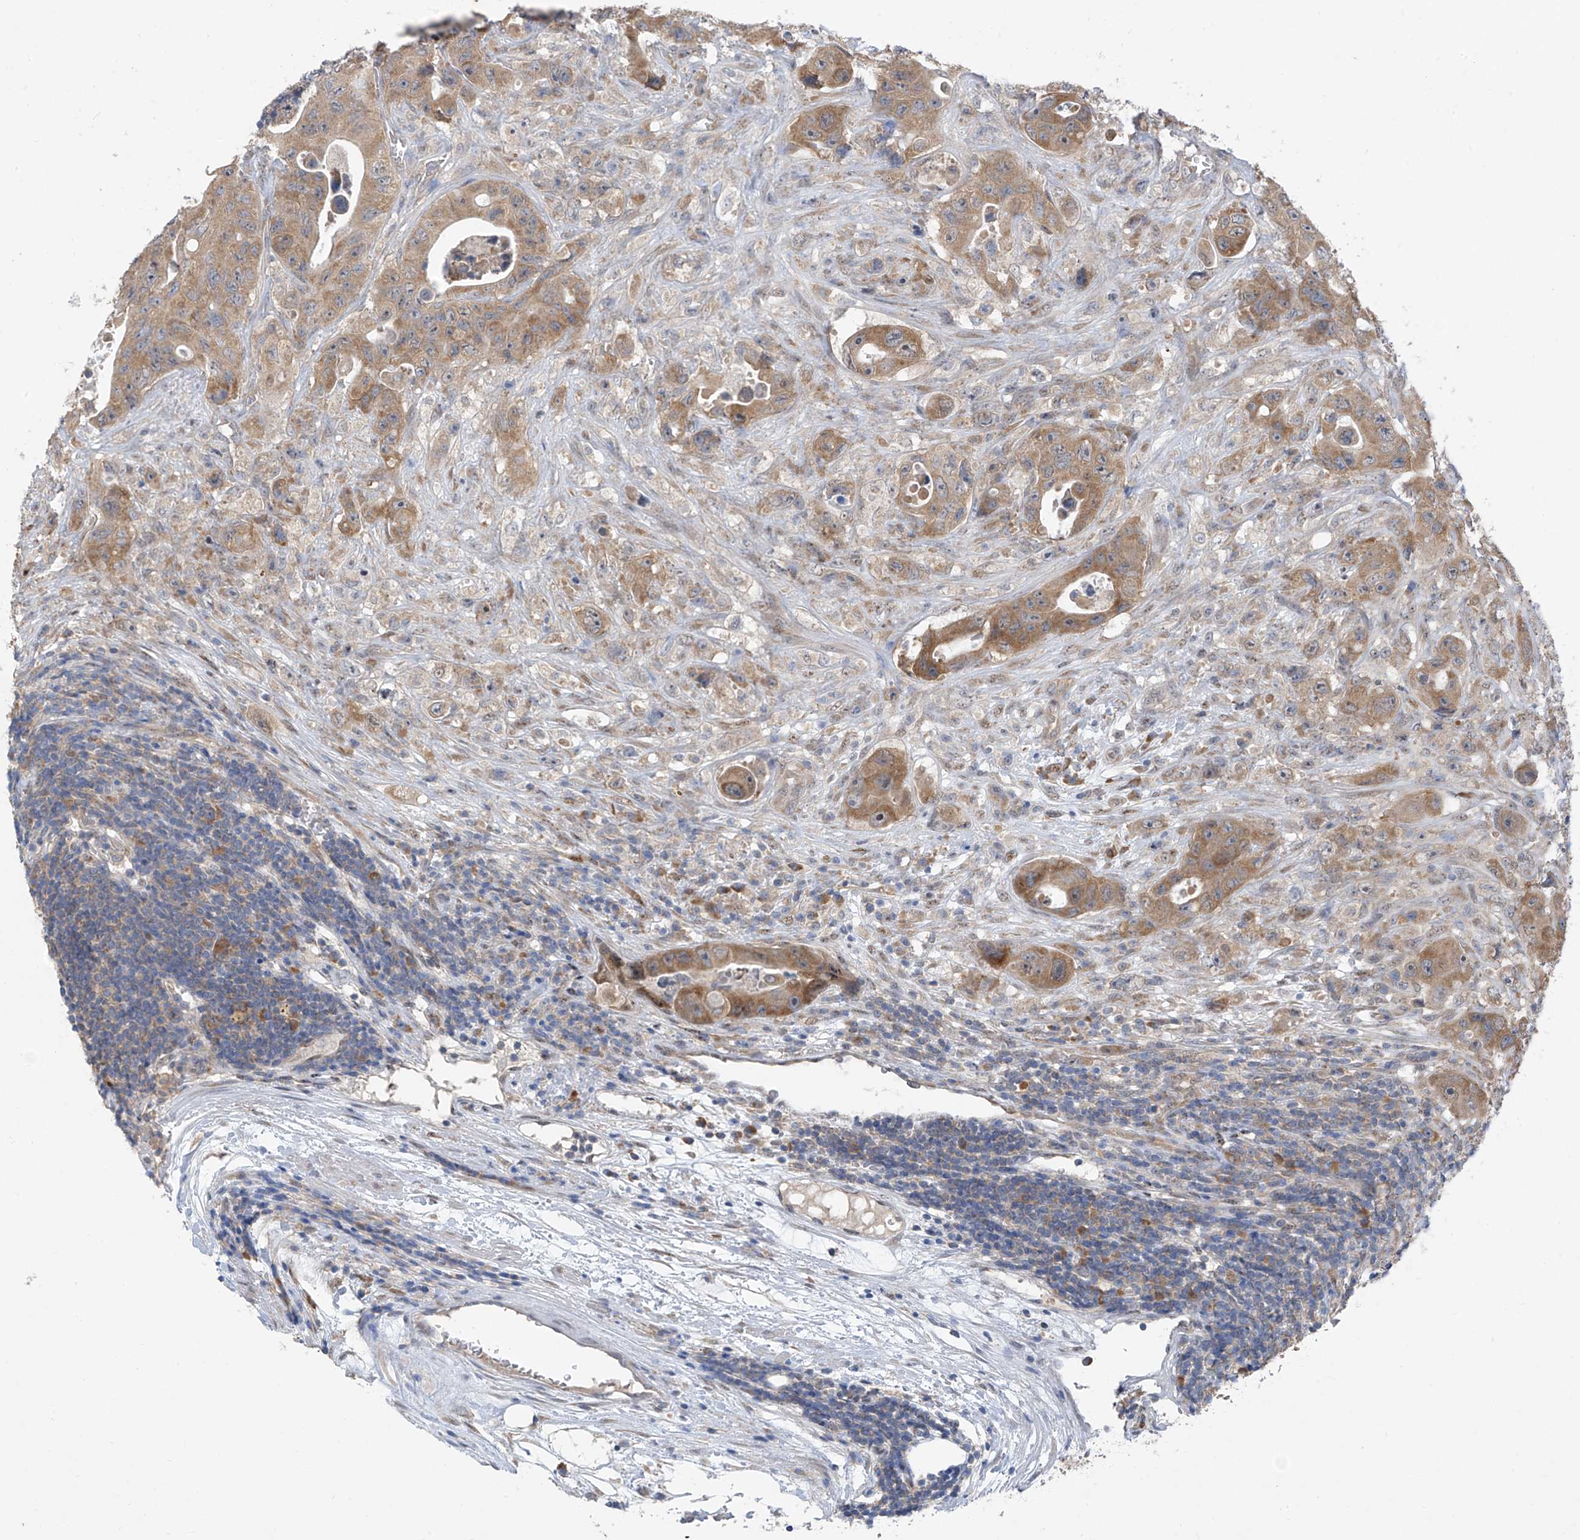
{"staining": {"intensity": "moderate", "quantity": ">75%", "location": "cytoplasmic/membranous"}, "tissue": "colorectal cancer", "cell_type": "Tumor cells", "image_type": "cancer", "snomed": [{"axis": "morphology", "description": "Adenocarcinoma, NOS"}, {"axis": "topography", "description": "Colon"}], "caption": "Colorectal cancer (adenocarcinoma) stained for a protein (brown) reveals moderate cytoplasmic/membranous positive expression in approximately >75% of tumor cells.", "gene": "RPL4", "patient": {"sex": "female", "age": 46}}